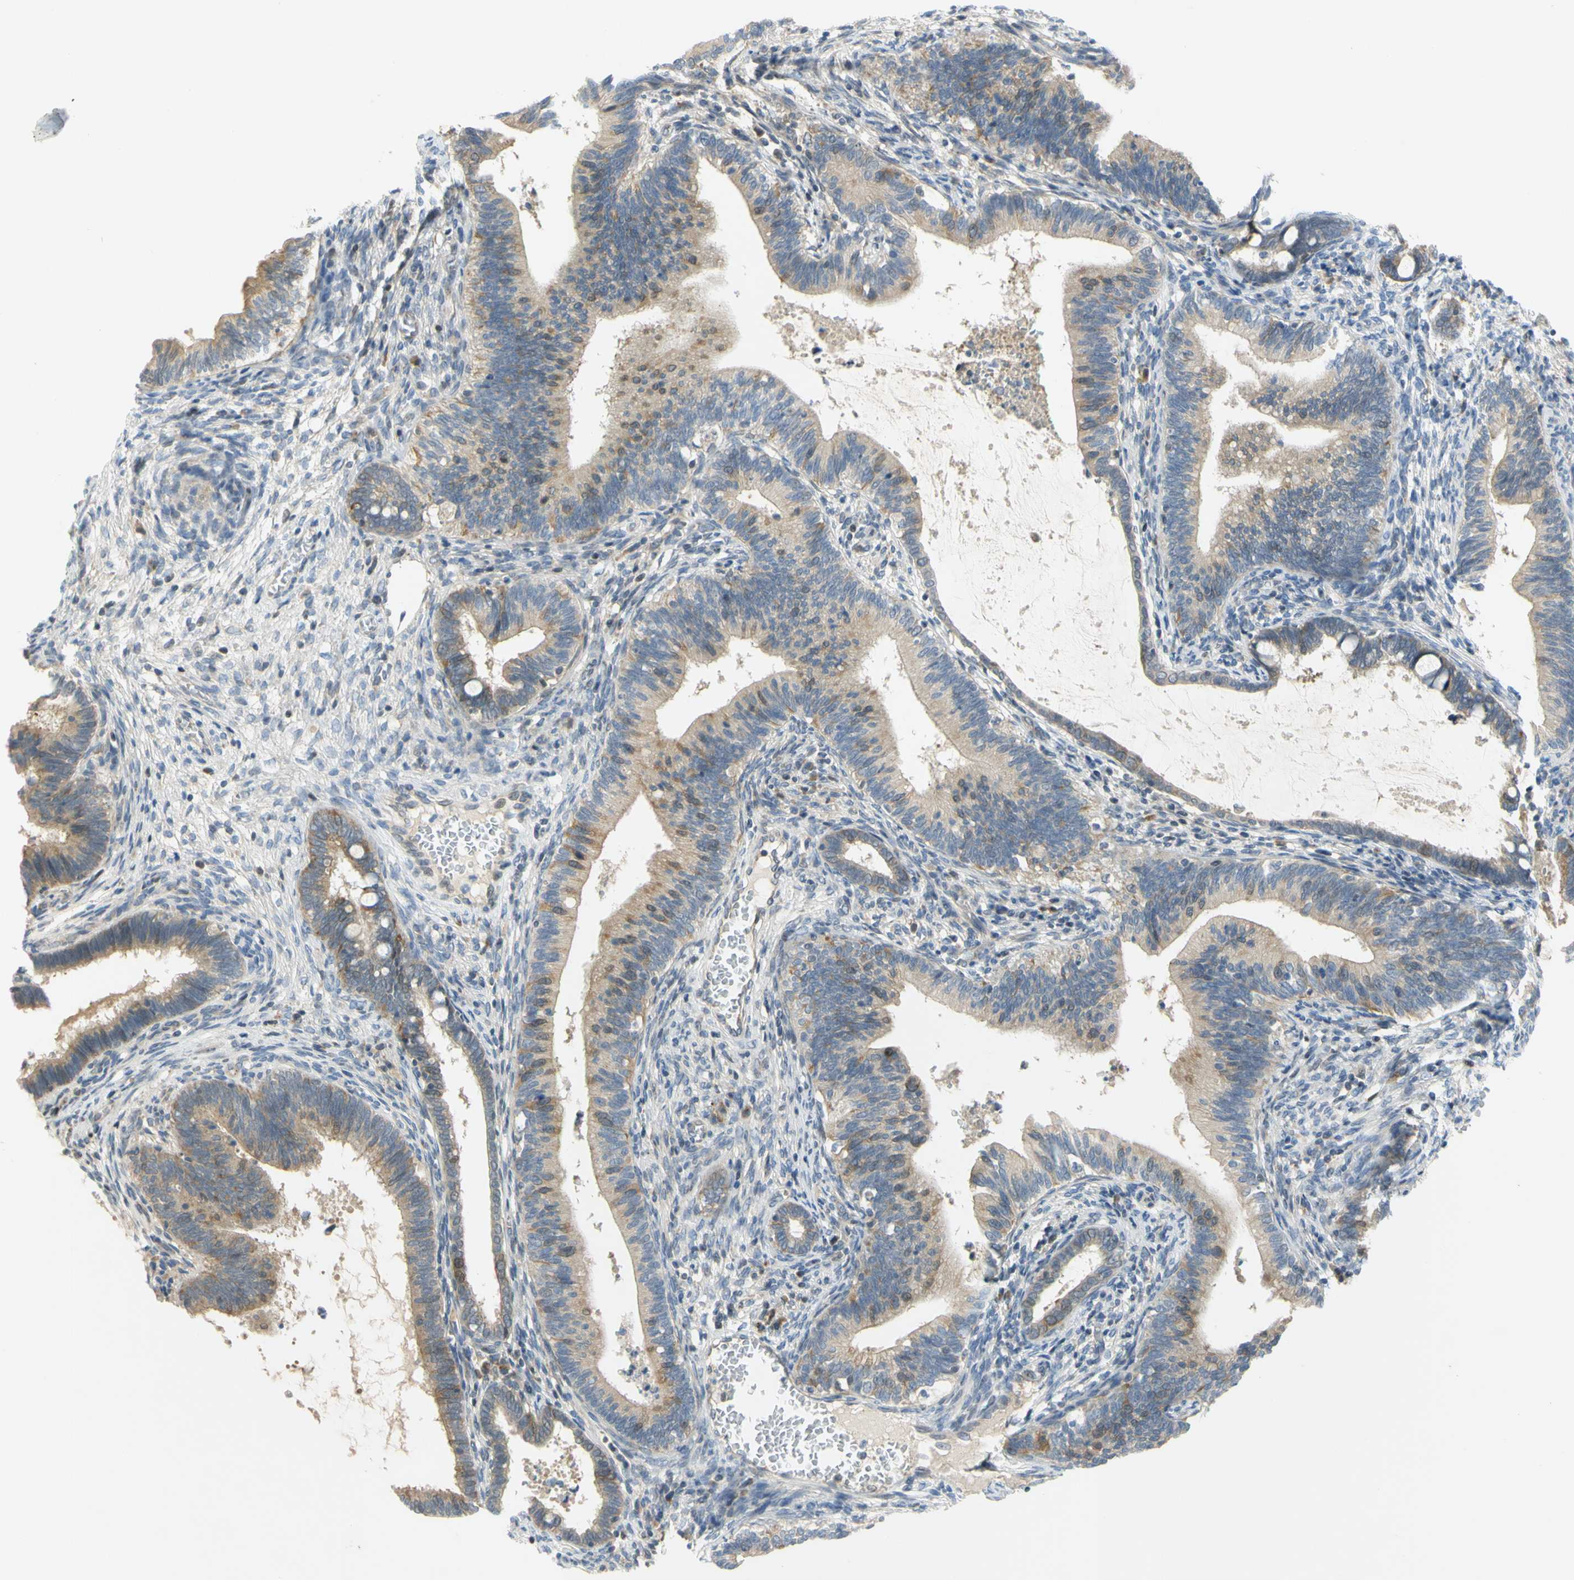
{"staining": {"intensity": "moderate", "quantity": ">75%", "location": "cytoplasmic/membranous"}, "tissue": "cervical cancer", "cell_type": "Tumor cells", "image_type": "cancer", "snomed": [{"axis": "morphology", "description": "Adenocarcinoma, NOS"}, {"axis": "topography", "description": "Cervix"}], "caption": "Protein staining reveals moderate cytoplasmic/membranous expression in about >75% of tumor cells in cervical cancer. (DAB IHC, brown staining for protein, blue staining for nuclei).", "gene": "CCNB2", "patient": {"sex": "female", "age": 44}}